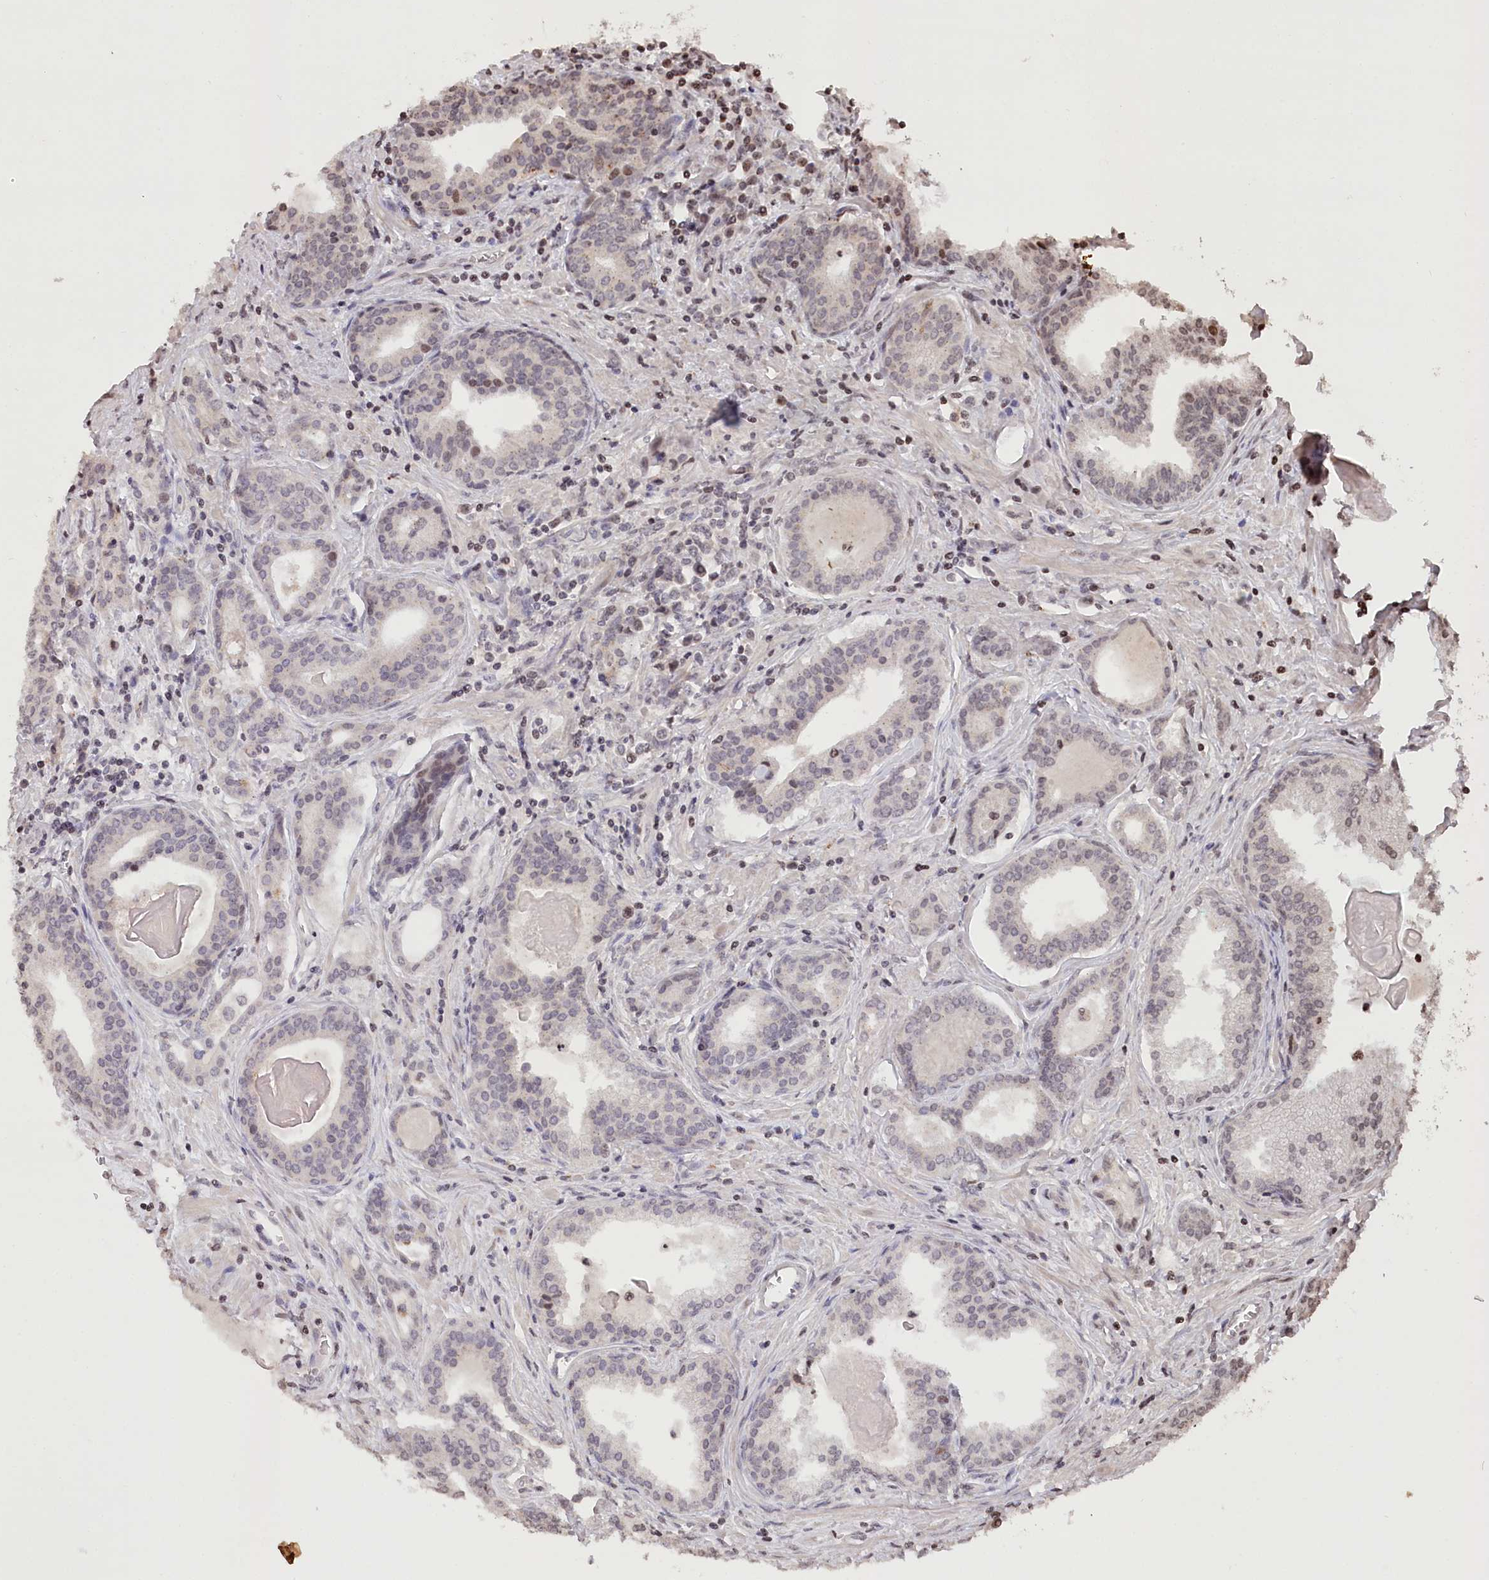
{"staining": {"intensity": "weak", "quantity": "<25%", "location": "nuclear"}, "tissue": "prostate cancer", "cell_type": "Tumor cells", "image_type": "cancer", "snomed": [{"axis": "morphology", "description": "Adenocarcinoma, High grade"}, {"axis": "topography", "description": "Prostate"}], "caption": "This is an immunohistochemistry photomicrograph of prostate cancer (adenocarcinoma (high-grade)). There is no positivity in tumor cells.", "gene": "CCSER2", "patient": {"sex": "male", "age": 68}}